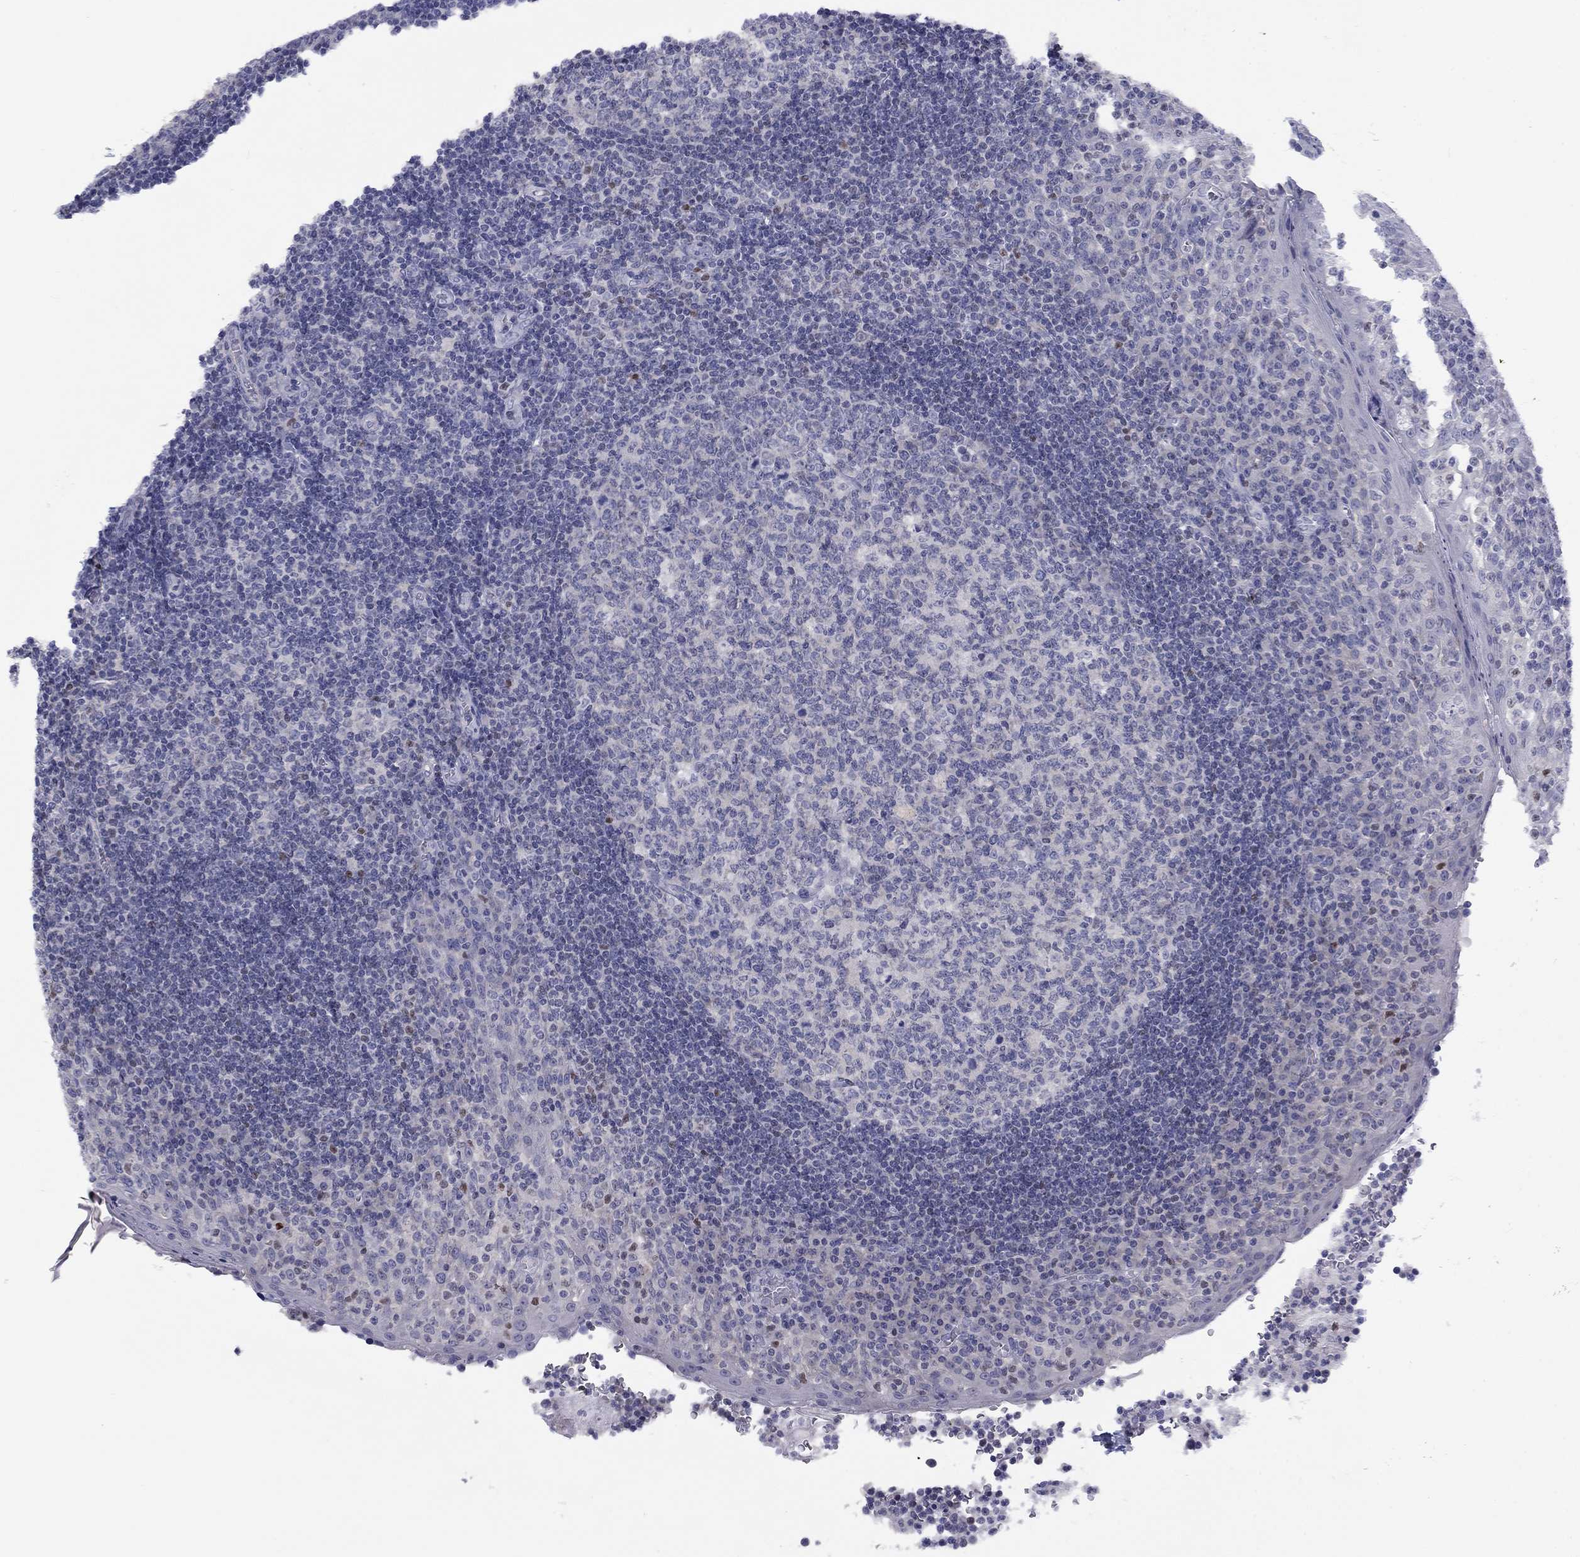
{"staining": {"intensity": "negative", "quantity": "none", "location": "none"}, "tissue": "tonsil", "cell_type": "Germinal center cells", "image_type": "normal", "snomed": [{"axis": "morphology", "description": "Normal tissue, NOS"}, {"axis": "topography", "description": "Tonsil"}], "caption": "DAB (3,3'-diaminobenzidine) immunohistochemical staining of normal tonsil shows no significant expression in germinal center cells.", "gene": "CACNA1A", "patient": {"sex": "female", "age": 13}}